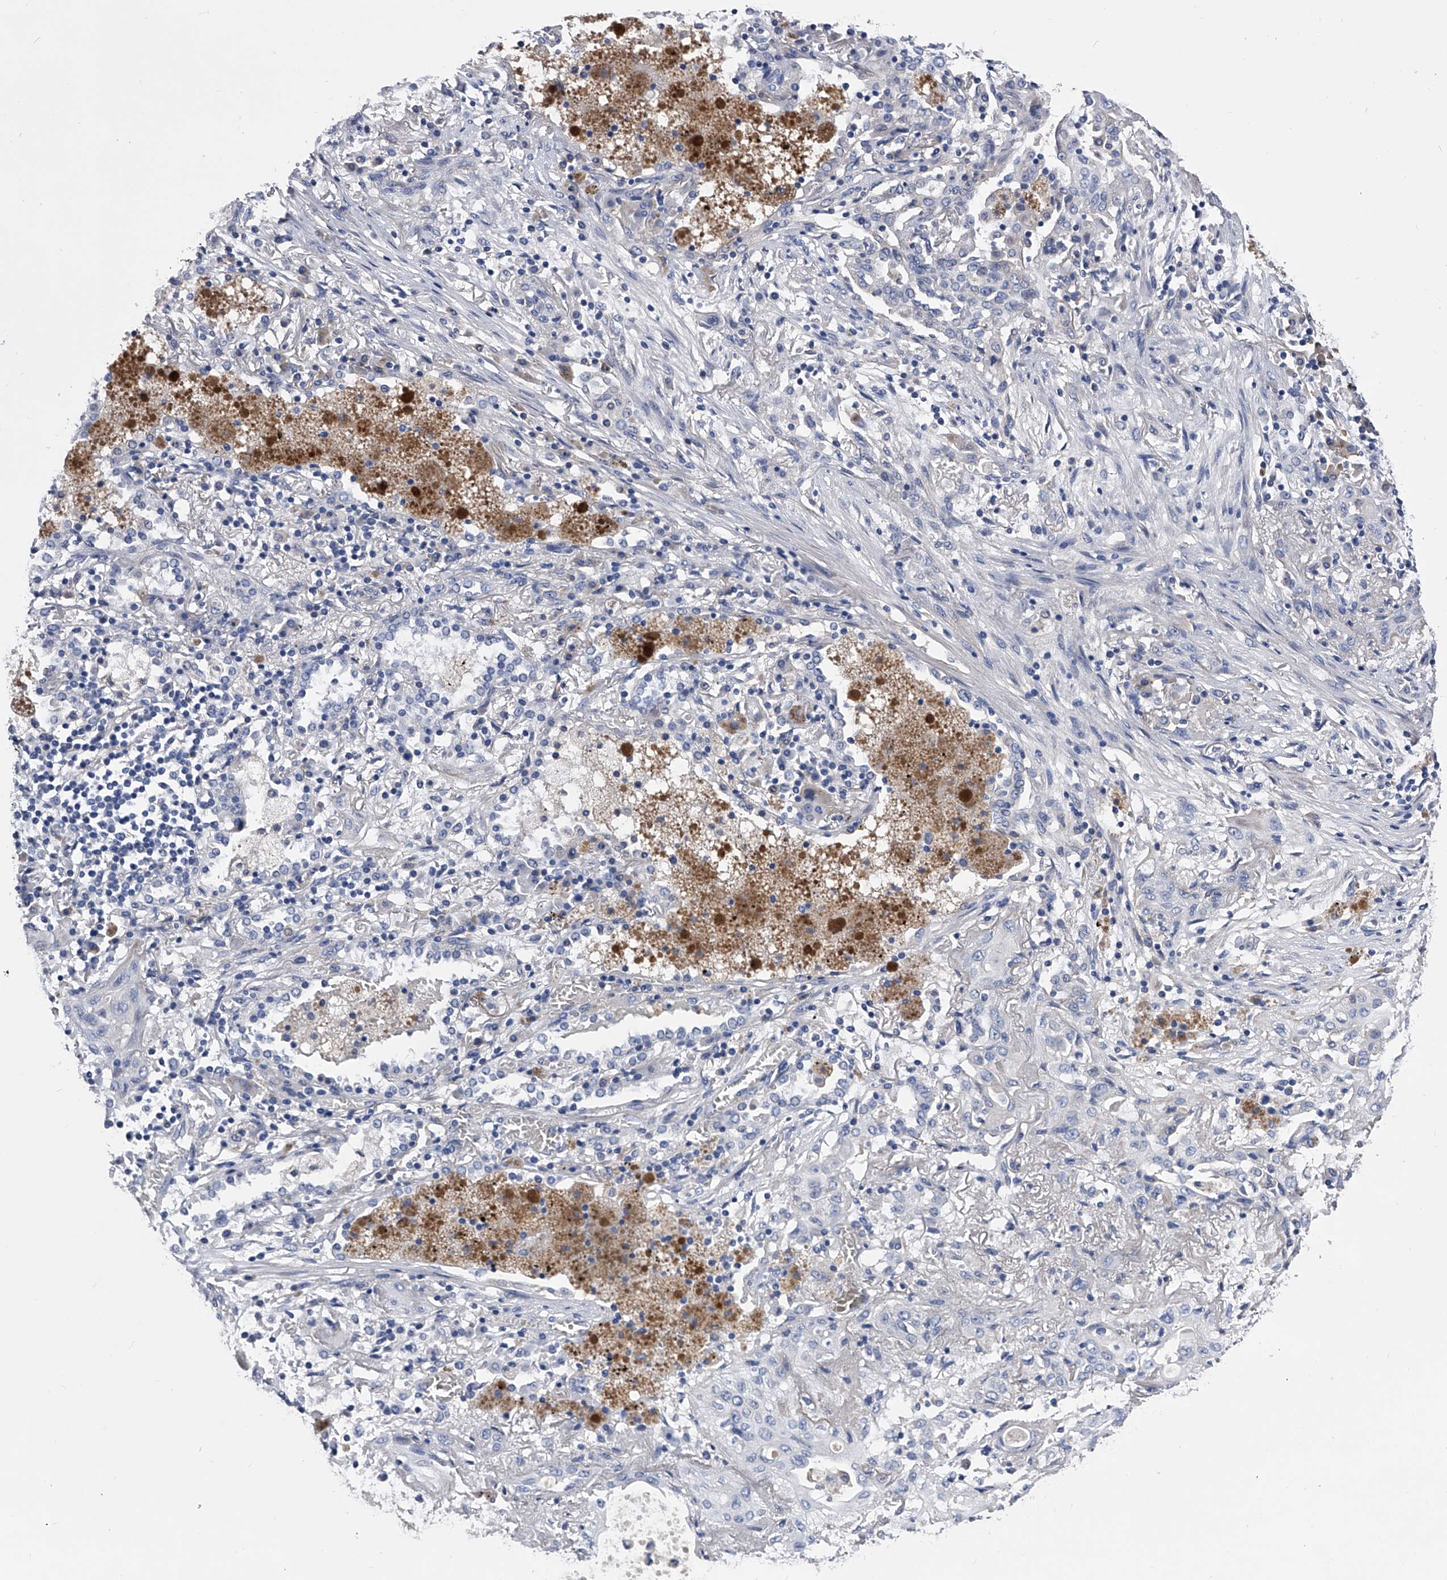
{"staining": {"intensity": "negative", "quantity": "none", "location": "none"}, "tissue": "lung cancer", "cell_type": "Tumor cells", "image_type": "cancer", "snomed": [{"axis": "morphology", "description": "Squamous cell carcinoma, NOS"}, {"axis": "topography", "description": "Lung"}], "caption": "IHC micrograph of neoplastic tissue: lung cancer (squamous cell carcinoma) stained with DAB (3,3'-diaminobenzidine) exhibits no significant protein staining in tumor cells. (DAB immunohistochemistry with hematoxylin counter stain).", "gene": "EFCAB7", "patient": {"sex": "female", "age": 47}}